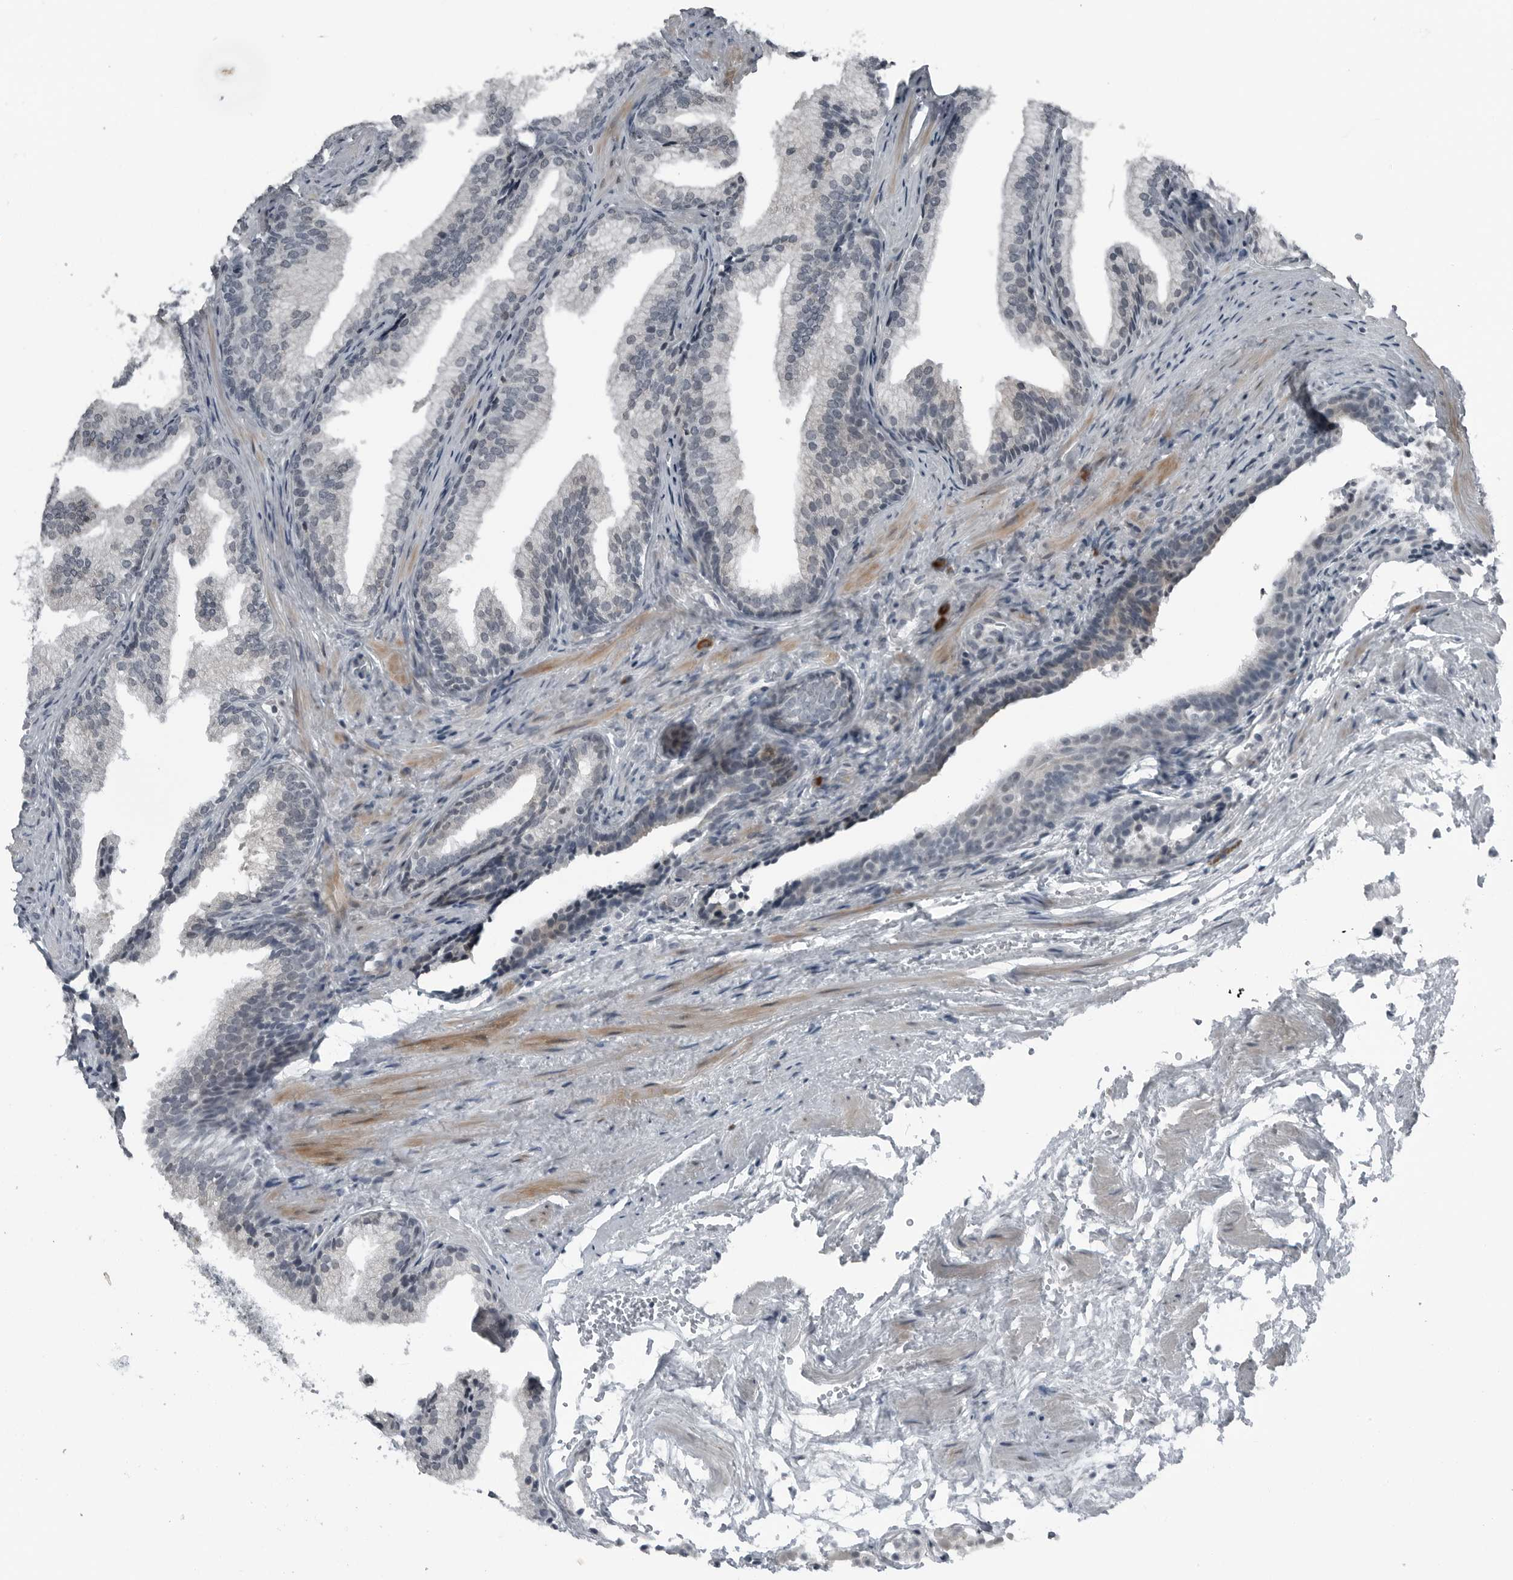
{"staining": {"intensity": "negative", "quantity": "none", "location": "none"}, "tissue": "prostate", "cell_type": "Glandular cells", "image_type": "normal", "snomed": [{"axis": "morphology", "description": "Normal tissue, NOS"}, {"axis": "topography", "description": "Prostate"}], "caption": "Glandular cells show no significant staining in unremarkable prostate. (DAB immunohistochemistry, high magnification).", "gene": "DNAAF11", "patient": {"sex": "male", "age": 76}}